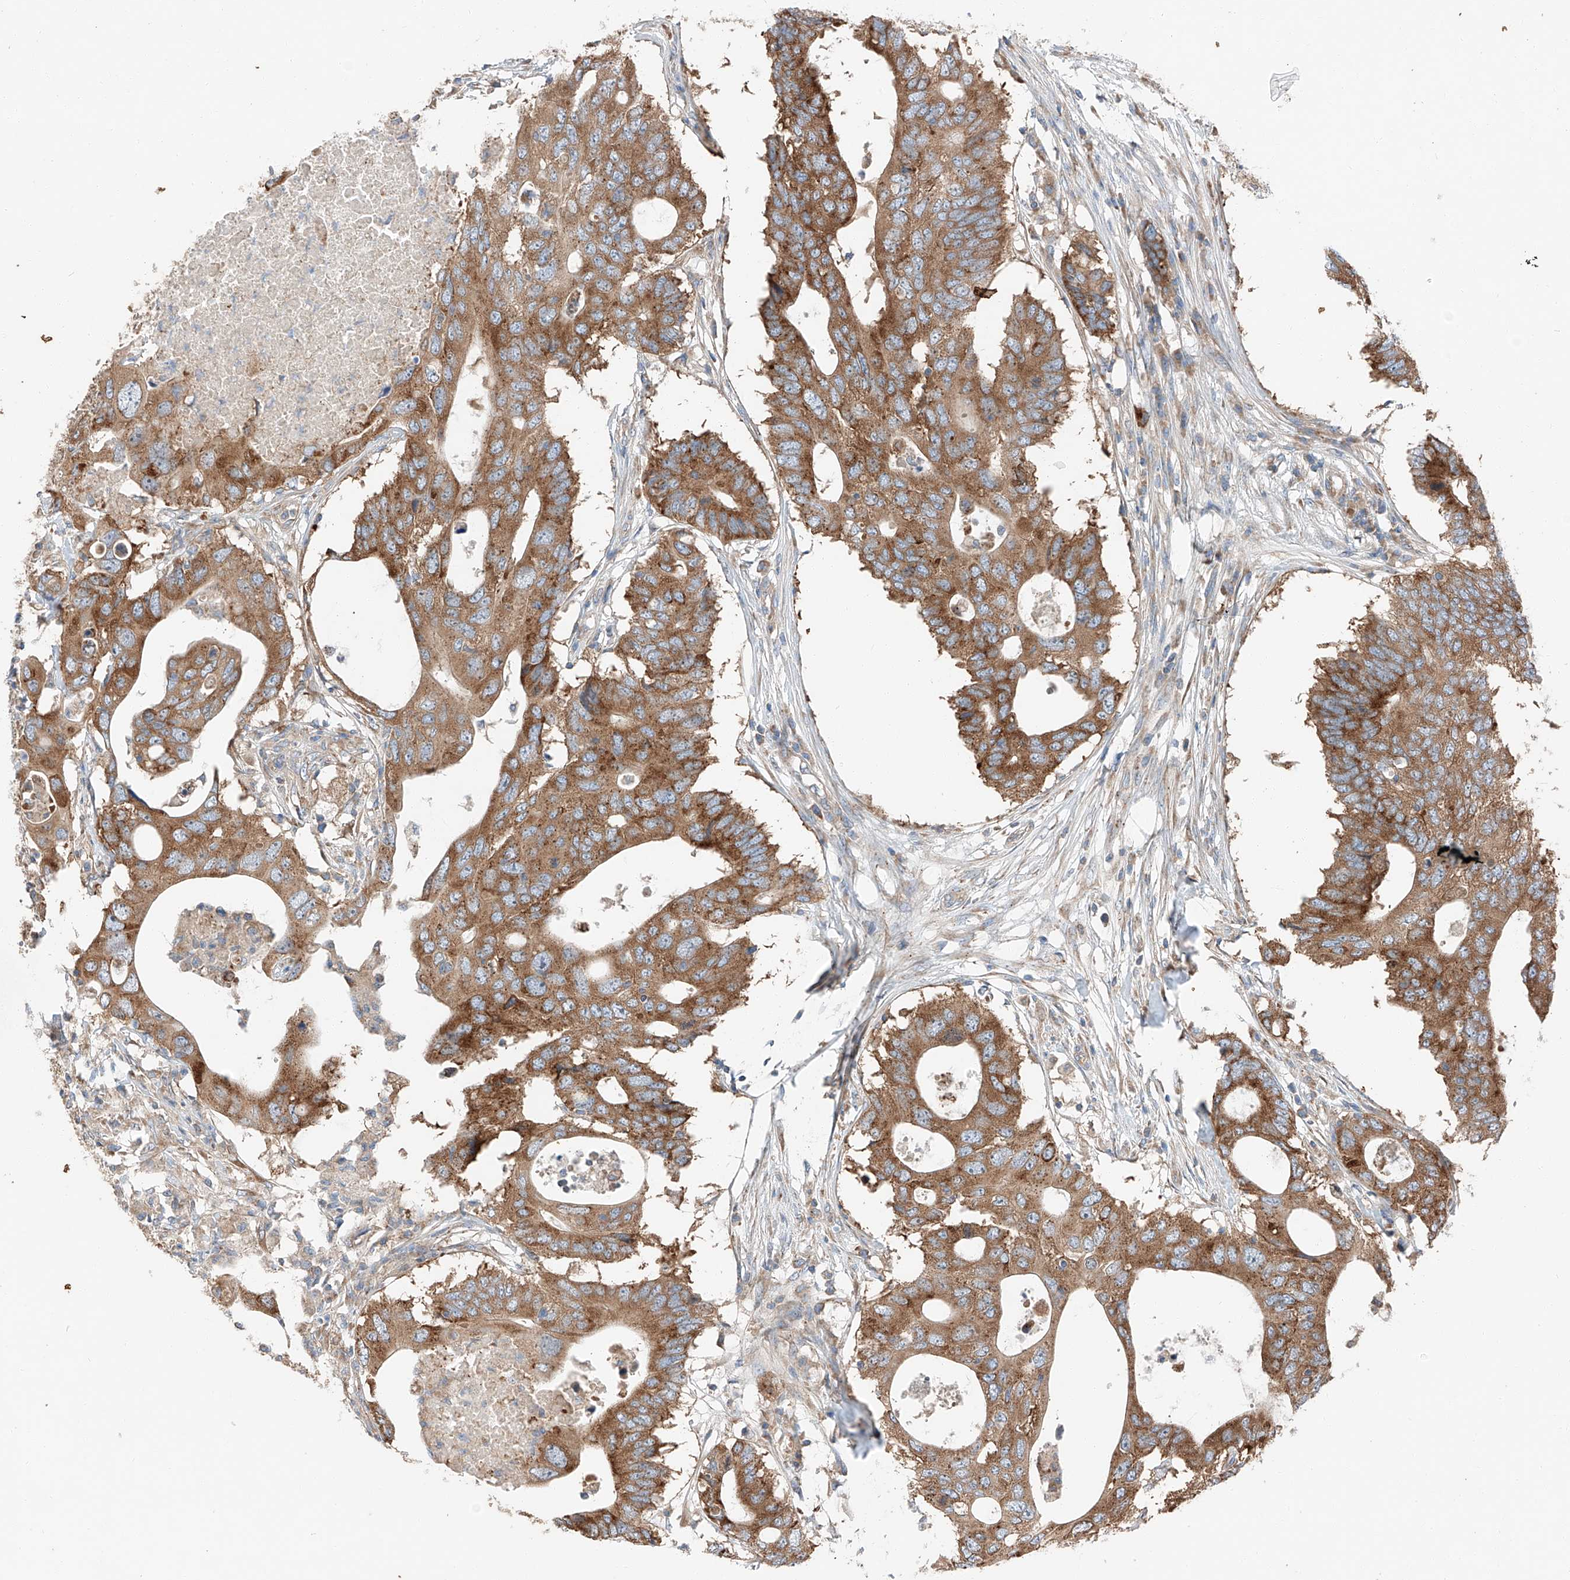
{"staining": {"intensity": "strong", "quantity": ">75%", "location": "cytoplasmic/membranous"}, "tissue": "colorectal cancer", "cell_type": "Tumor cells", "image_type": "cancer", "snomed": [{"axis": "morphology", "description": "Adenocarcinoma, NOS"}, {"axis": "topography", "description": "Colon"}], "caption": "Protein staining demonstrates strong cytoplasmic/membranous expression in about >75% of tumor cells in colorectal cancer (adenocarcinoma).", "gene": "ZC3H15", "patient": {"sex": "male", "age": 71}}